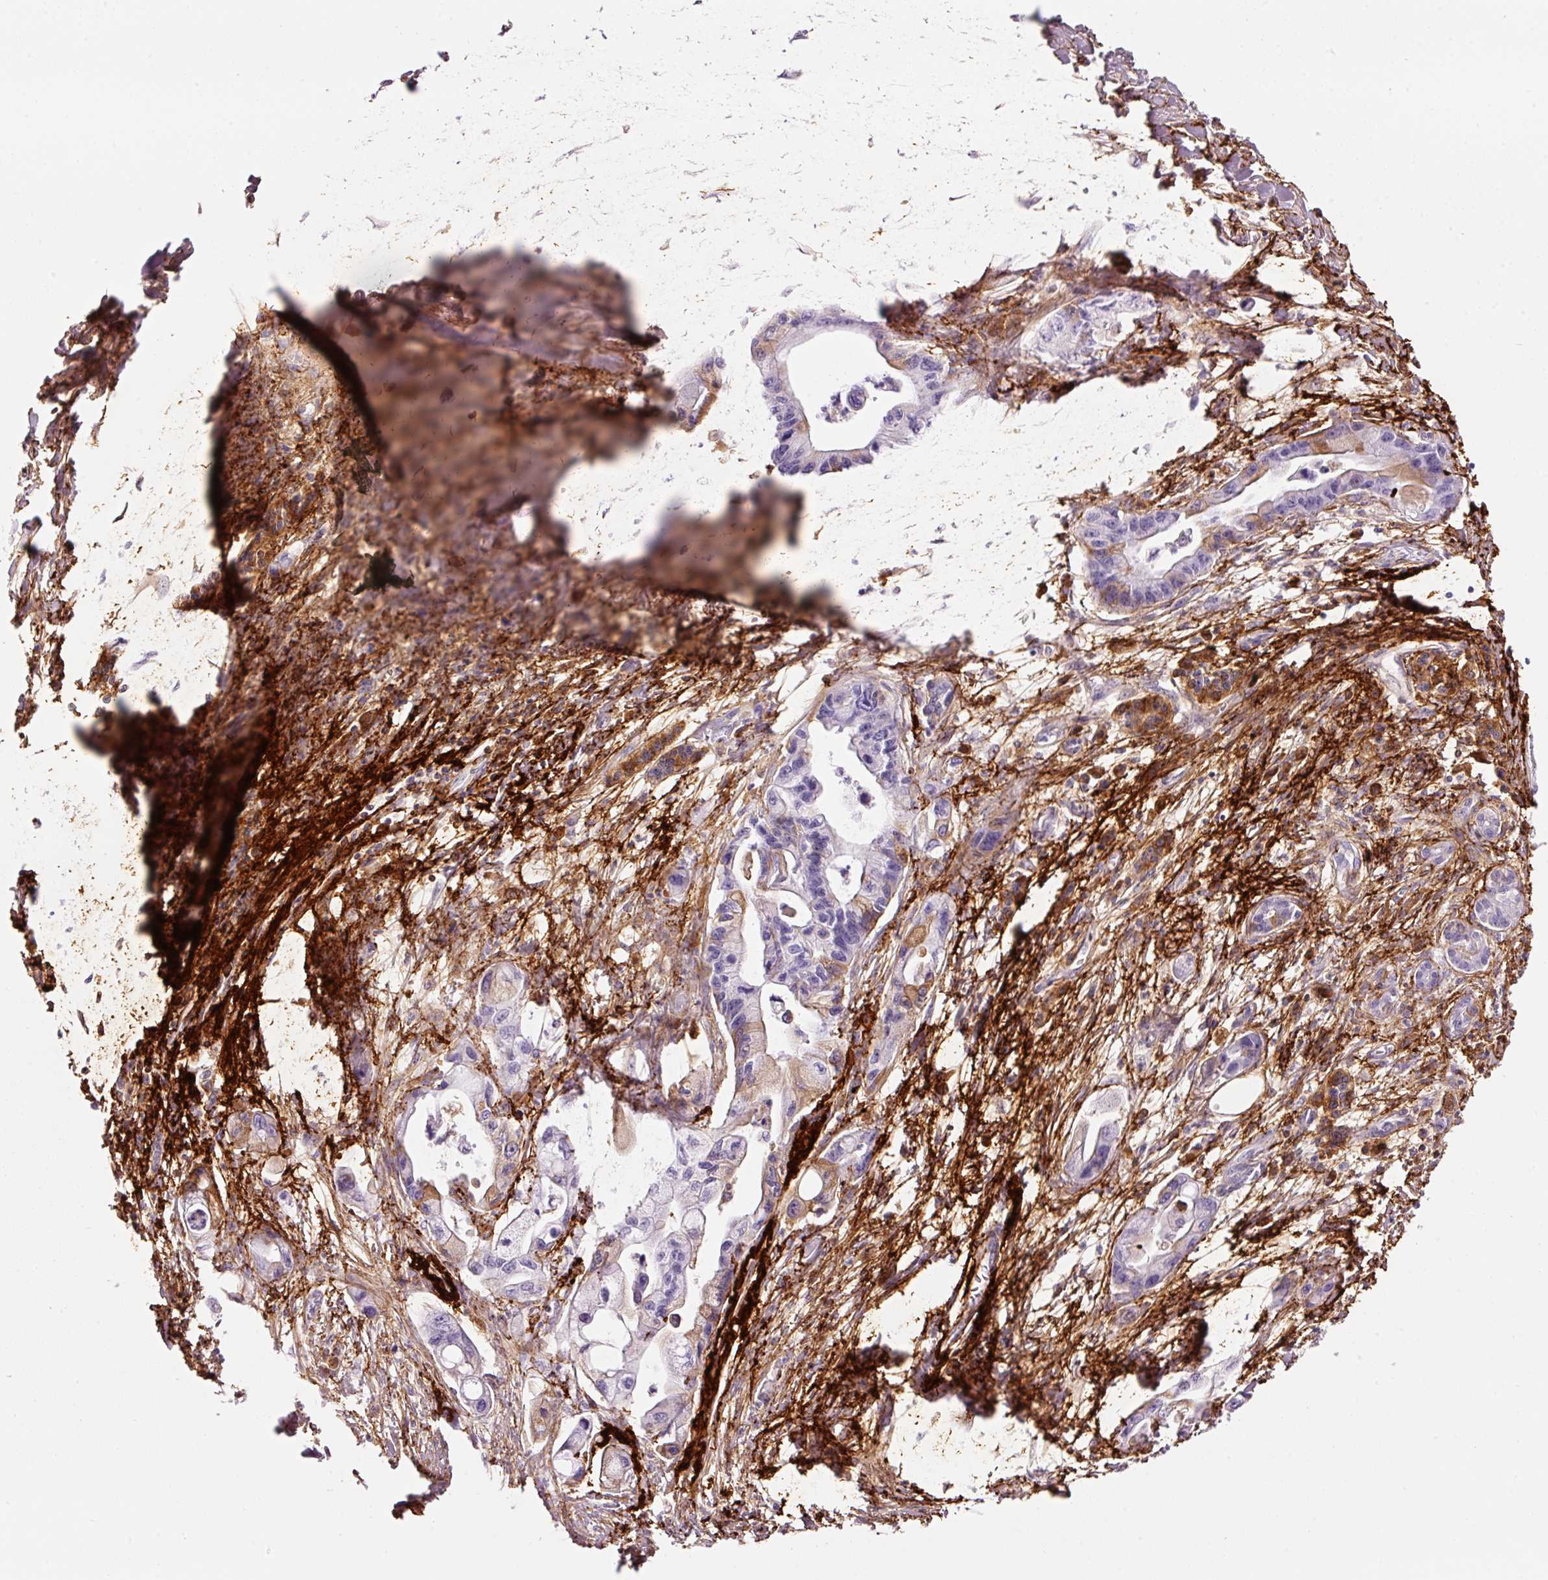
{"staining": {"intensity": "moderate", "quantity": "<25%", "location": "cytoplasmic/membranous"}, "tissue": "pancreatic cancer", "cell_type": "Tumor cells", "image_type": "cancer", "snomed": [{"axis": "morphology", "description": "Adenocarcinoma, NOS"}, {"axis": "topography", "description": "Pancreas"}], "caption": "Protein expression analysis of pancreatic cancer (adenocarcinoma) shows moderate cytoplasmic/membranous expression in about <25% of tumor cells. The protein of interest is stained brown, and the nuclei are stained in blue (DAB IHC with brightfield microscopy, high magnification).", "gene": "MFAP4", "patient": {"sex": "male", "age": 61}}